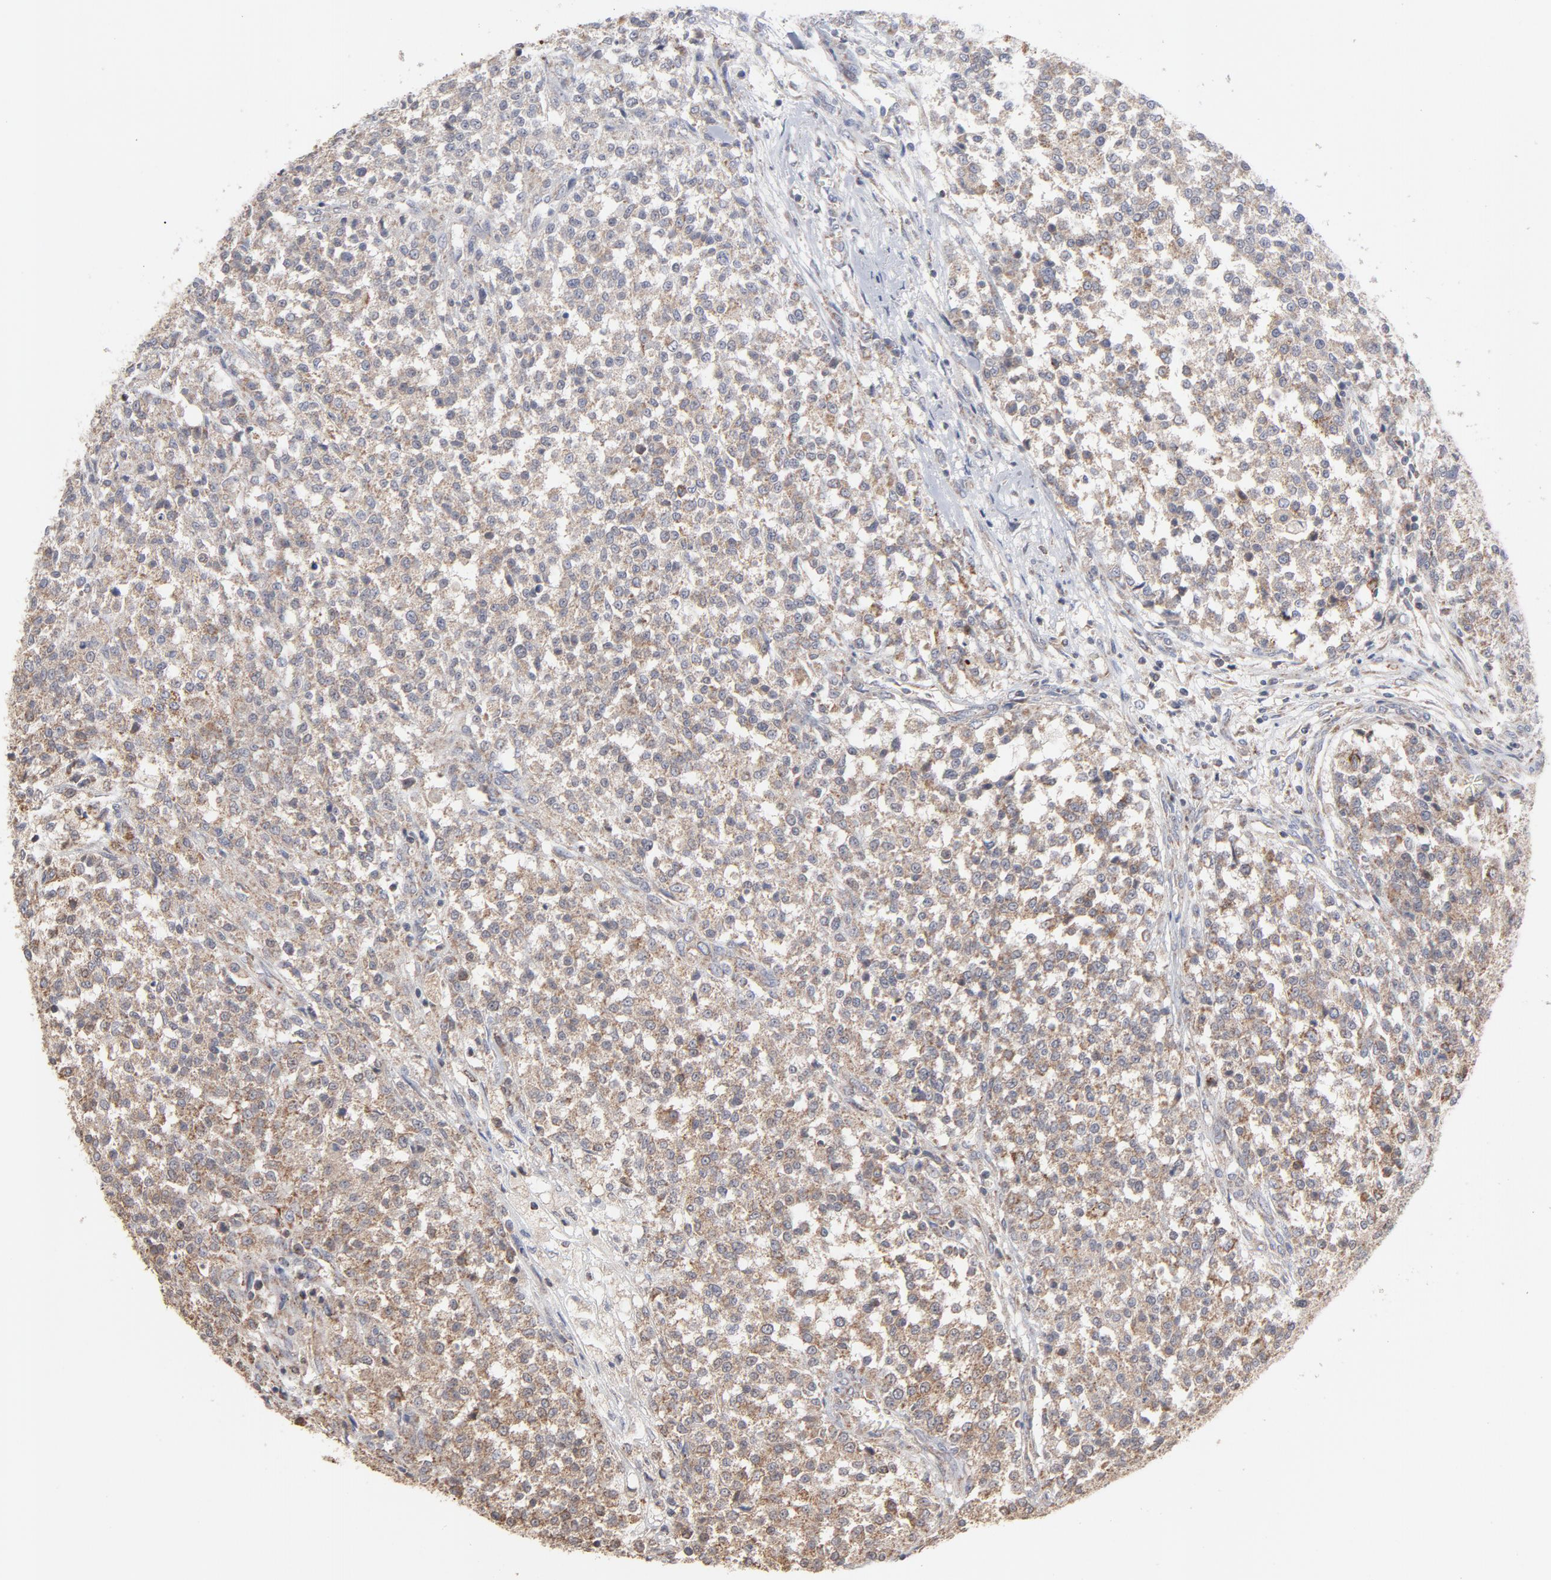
{"staining": {"intensity": "weak", "quantity": ">75%", "location": "cytoplasmic/membranous"}, "tissue": "testis cancer", "cell_type": "Tumor cells", "image_type": "cancer", "snomed": [{"axis": "morphology", "description": "Seminoma, NOS"}, {"axis": "topography", "description": "Testis"}], "caption": "Protein expression analysis of human testis cancer reveals weak cytoplasmic/membranous positivity in about >75% of tumor cells.", "gene": "PPFIBP2", "patient": {"sex": "male", "age": 59}}